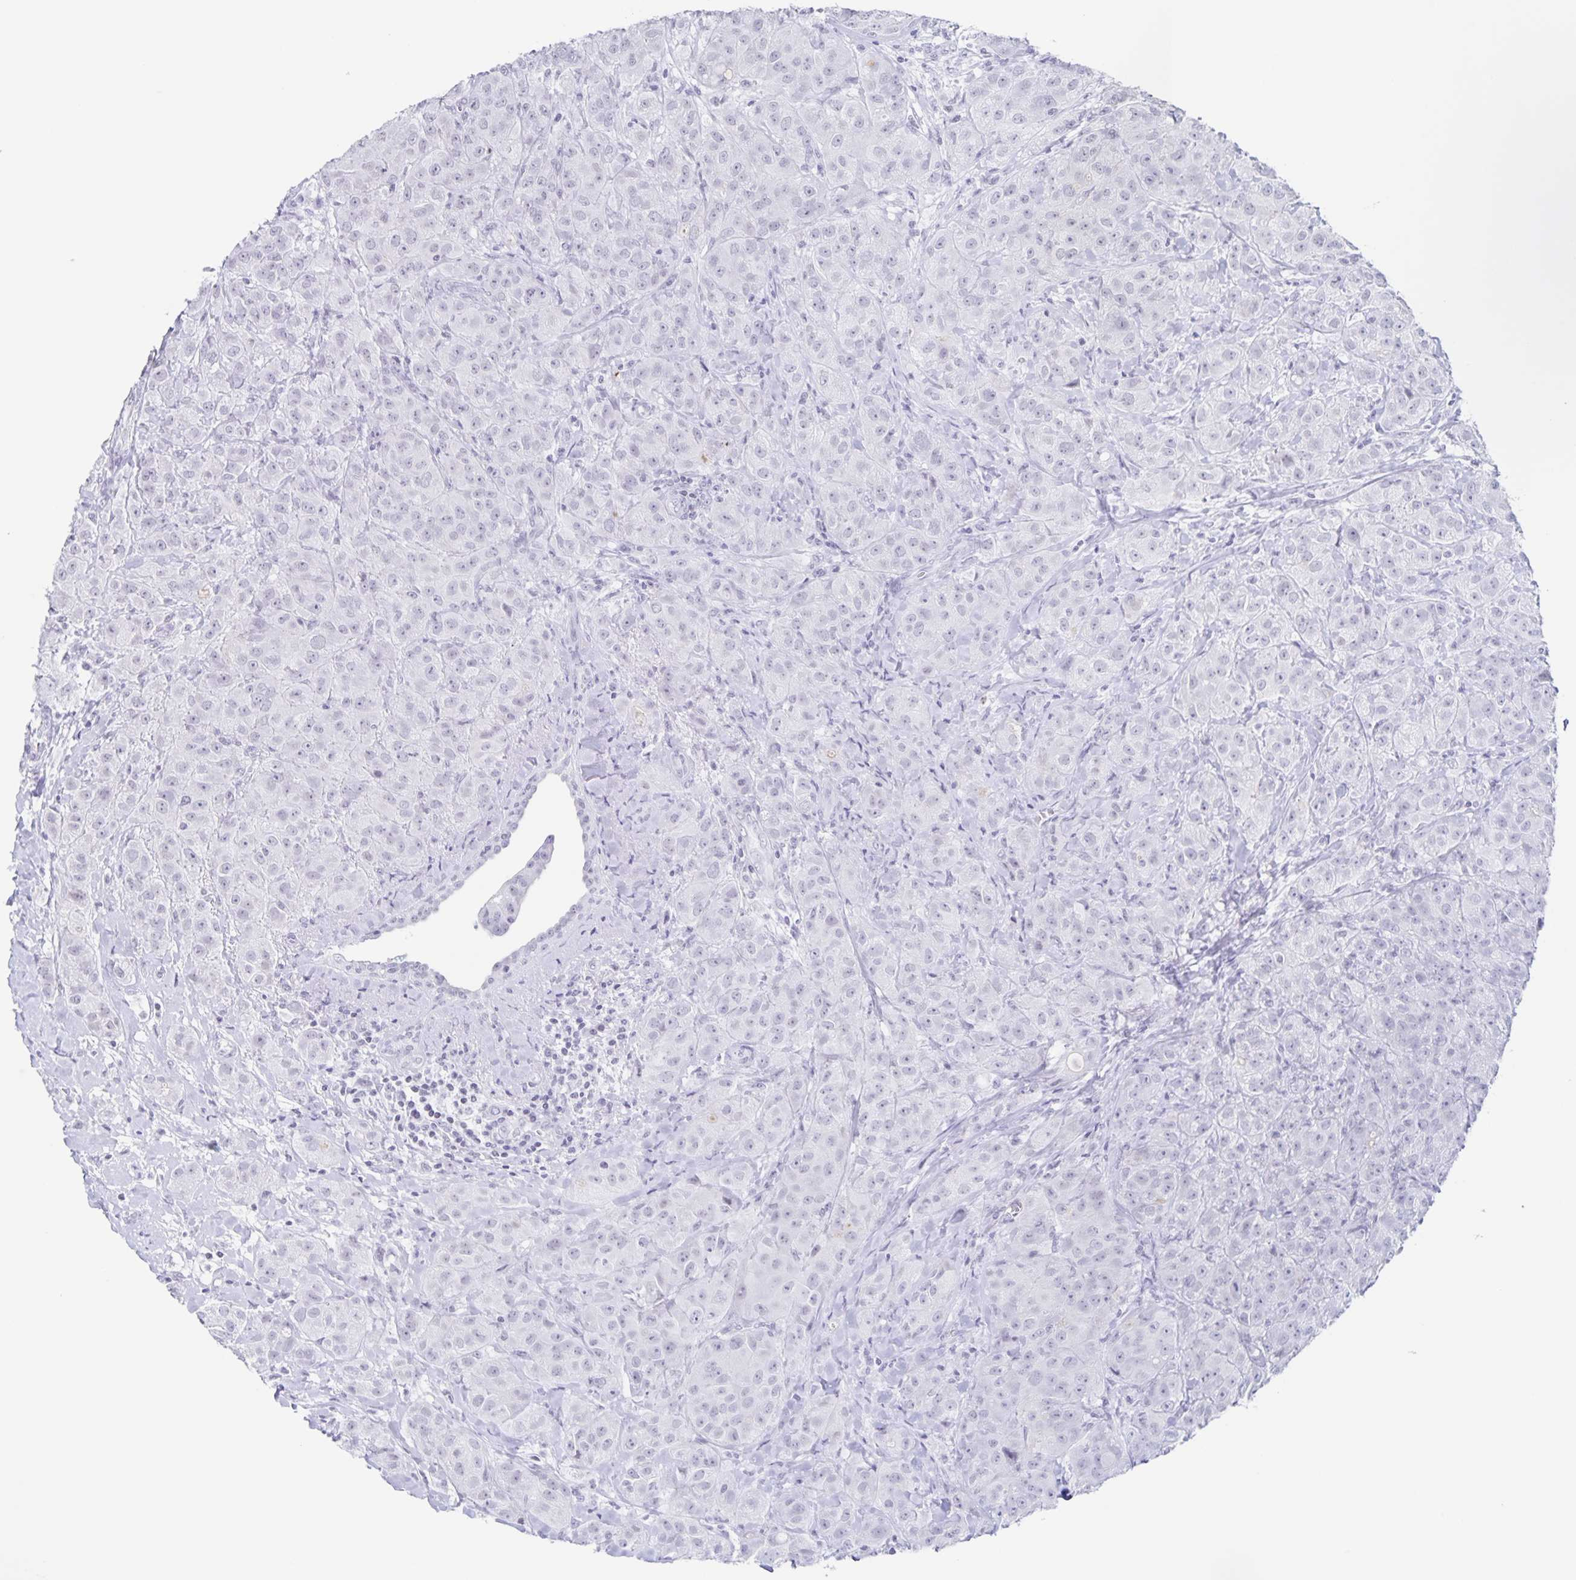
{"staining": {"intensity": "negative", "quantity": "none", "location": "none"}, "tissue": "breast cancer", "cell_type": "Tumor cells", "image_type": "cancer", "snomed": [{"axis": "morphology", "description": "Normal tissue, NOS"}, {"axis": "morphology", "description": "Duct carcinoma"}, {"axis": "topography", "description": "Breast"}], "caption": "IHC histopathology image of human breast cancer (infiltrating ductal carcinoma) stained for a protein (brown), which exhibits no positivity in tumor cells.", "gene": "LCE6A", "patient": {"sex": "female", "age": 43}}